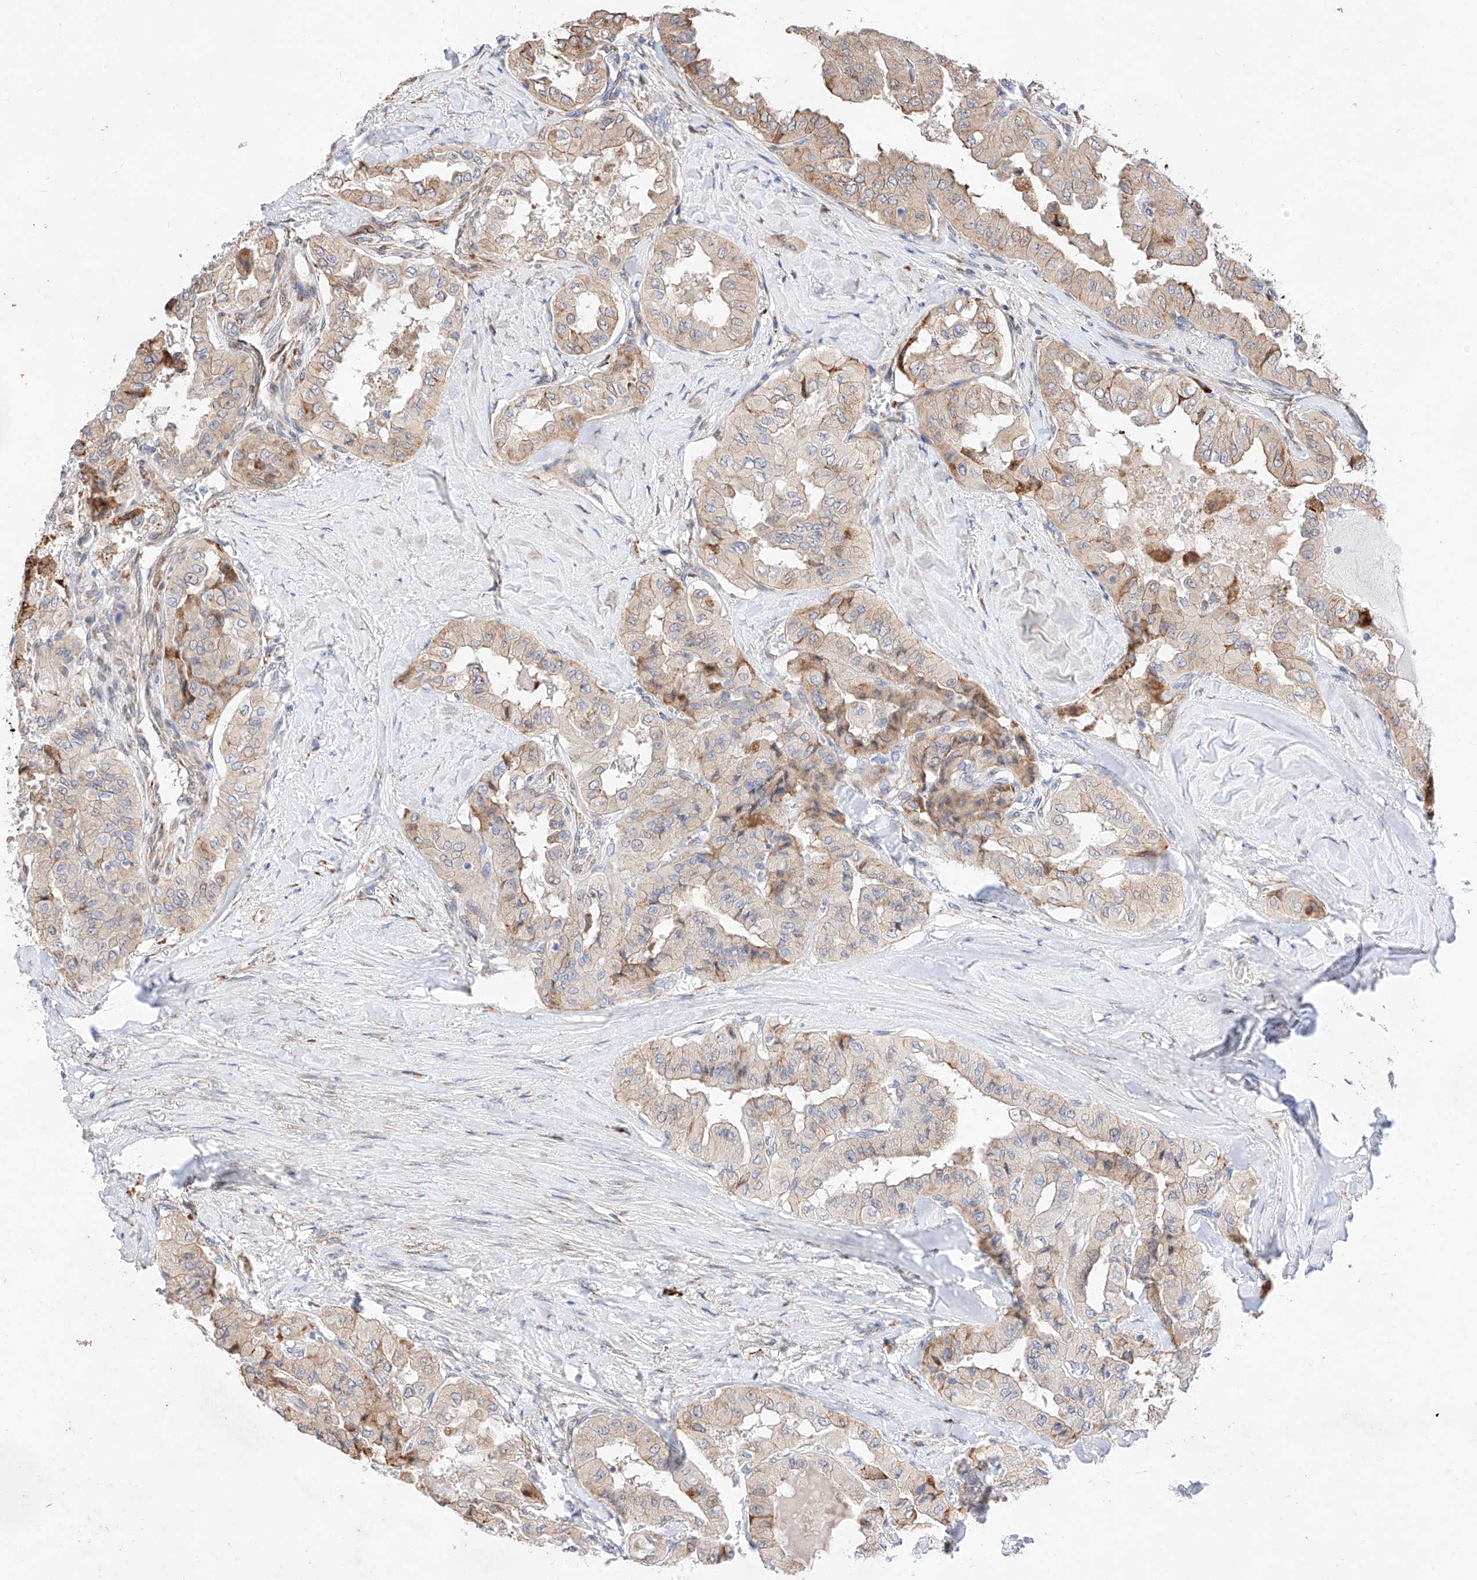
{"staining": {"intensity": "moderate", "quantity": "<25%", "location": "cytoplasmic/membranous"}, "tissue": "thyroid cancer", "cell_type": "Tumor cells", "image_type": "cancer", "snomed": [{"axis": "morphology", "description": "Papillary adenocarcinoma, NOS"}, {"axis": "topography", "description": "Thyroid gland"}], "caption": "An immunohistochemistry micrograph of neoplastic tissue is shown. Protein staining in brown shows moderate cytoplasmic/membranous positivity in thyroid cancer within tumor cells.", "gene": "ATP9B", "patient": {"sex": "female", "age": 59}}